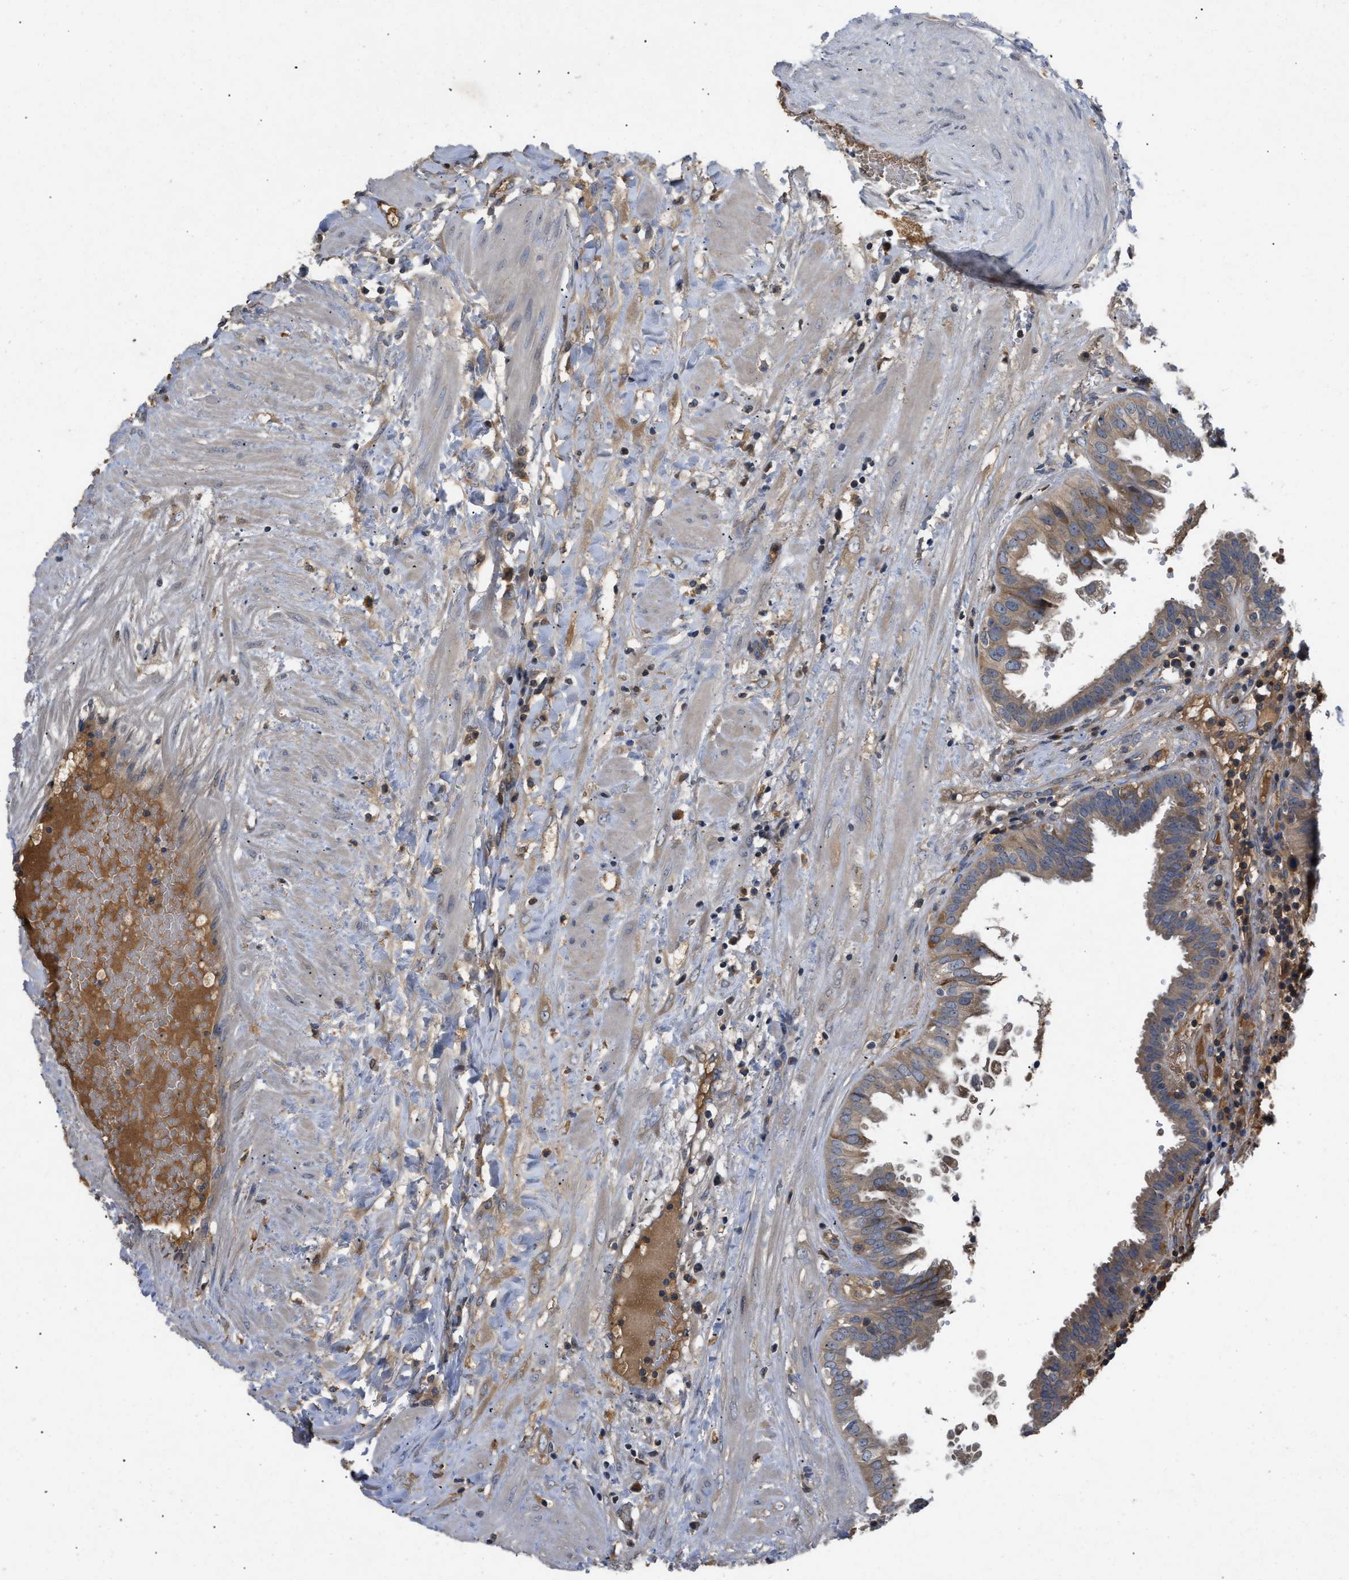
{"staining": {"intensity": "moderate", "quantity": ">75%", "location": "cytoplasmic/membranous"}, "tissue": "fallopian tube", "cell_type": "Glandular cells", "image_type": "normal", "snomed": [{"axis": "morphology", "description": "Normal tissue, NOS"}, {"axis": "topography", "description": "Fallopian tube"}, {"axis": "topography", "description": "Placenta"}], "caption": "DAB (3,3'-diaminobenzidine) immunohistochemical staining of unremarkable fallopian tube displays moderate cytoplasmic/membranous protein staining in approximately >75% of glandular cells. (DAB IHC with brightfield microscopy, high magnification).", "gene": "VPS4A", "patient": {"sex": "female", "age": 32}}